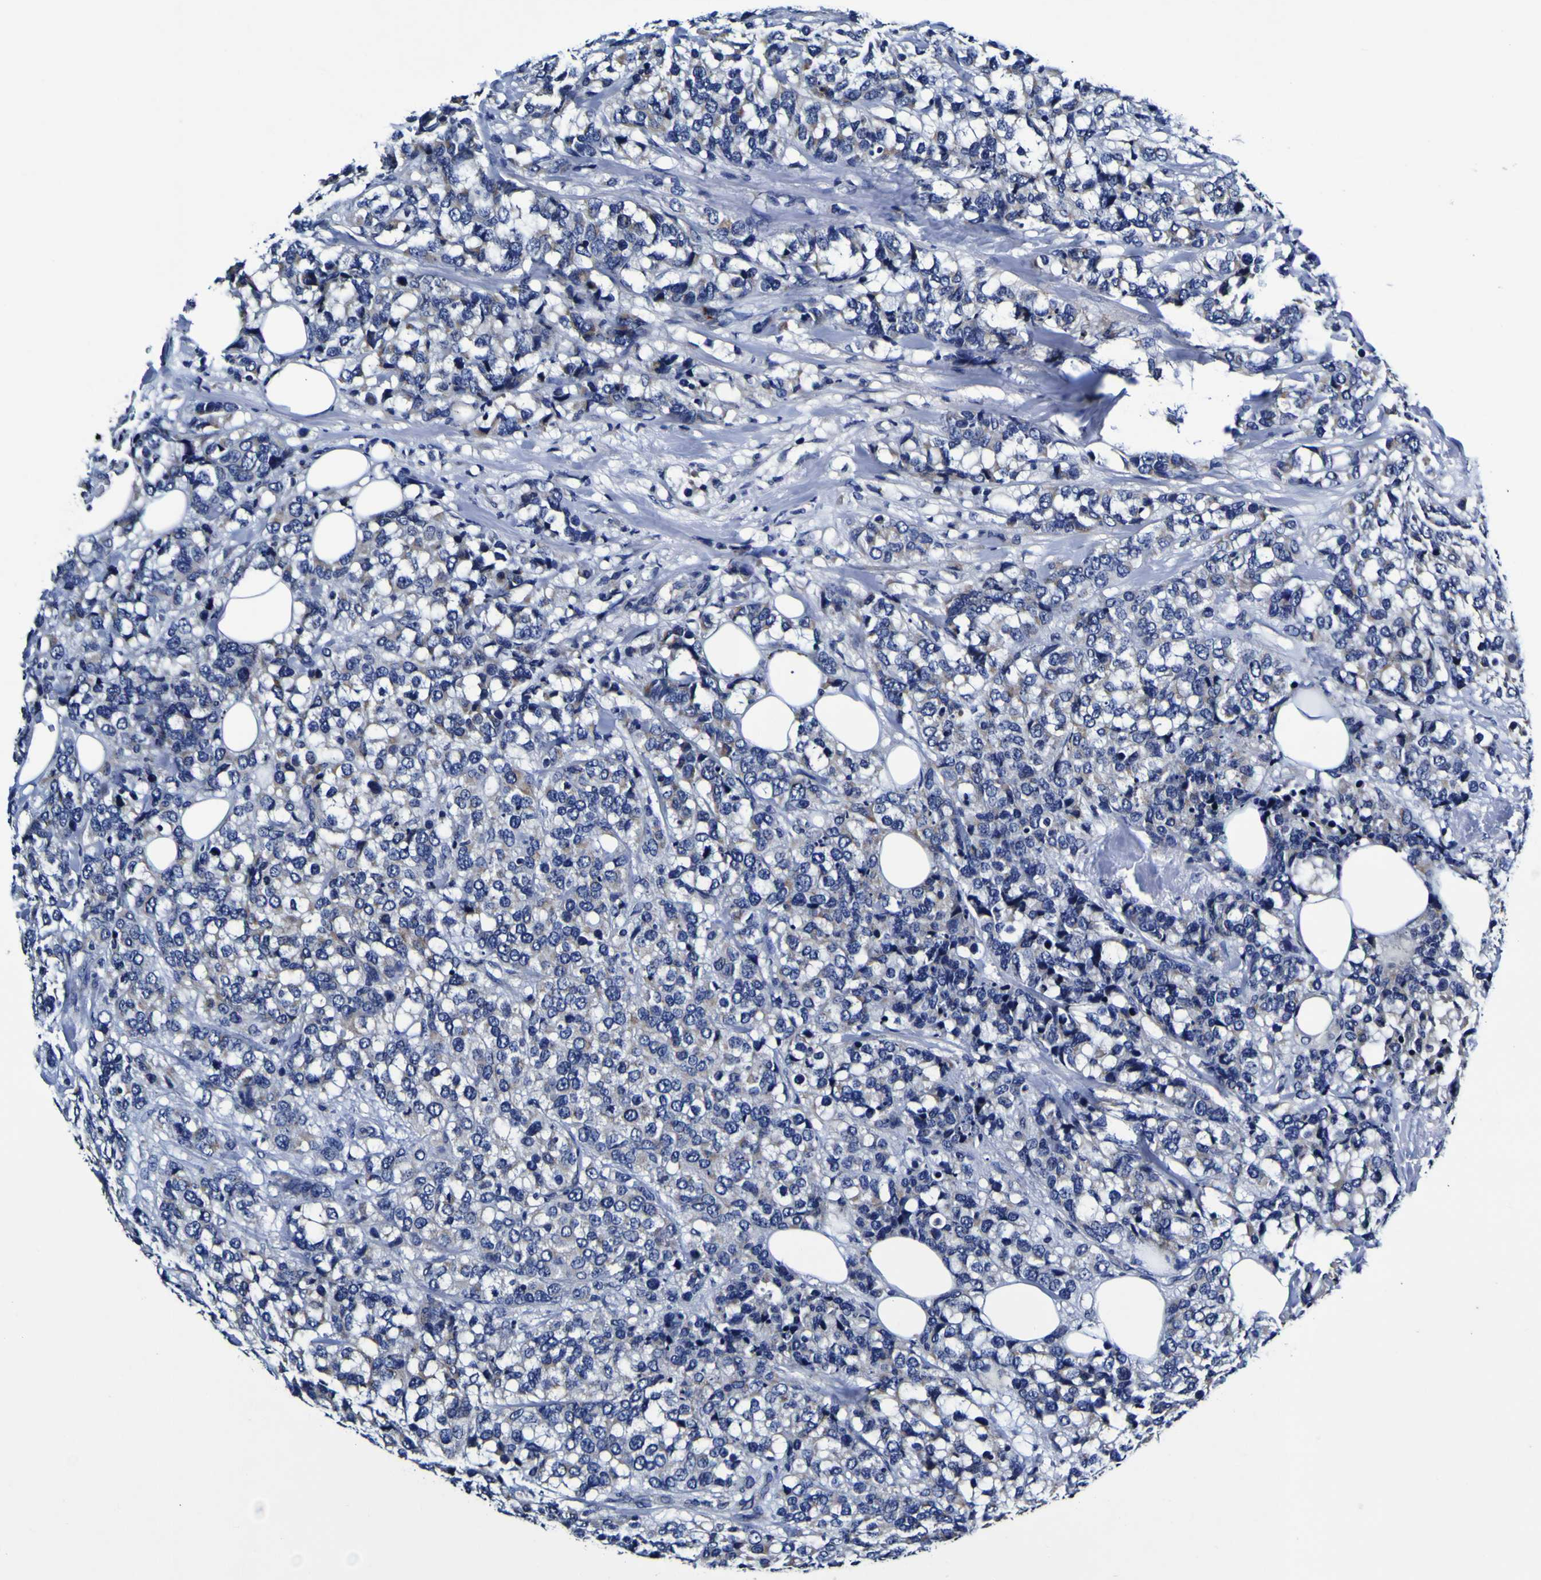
{"staining": {"intensity": "negative", "quantity": "none", "location": "none"}, "tissue": "breast cancer", "cell_type": "Tumor cells", "image_type": "cancer", "snomed": [{"axis": "morphology", "description": "Lobular carcinoma"}, {"axis": "topography", "description": "Breast"}], "caption": "Tumor cells are negative for brown protein staining in breast cancer (lobular carcinoma).", "gene": "PANK4", "patient": {"sex": "female", "age": 59}}